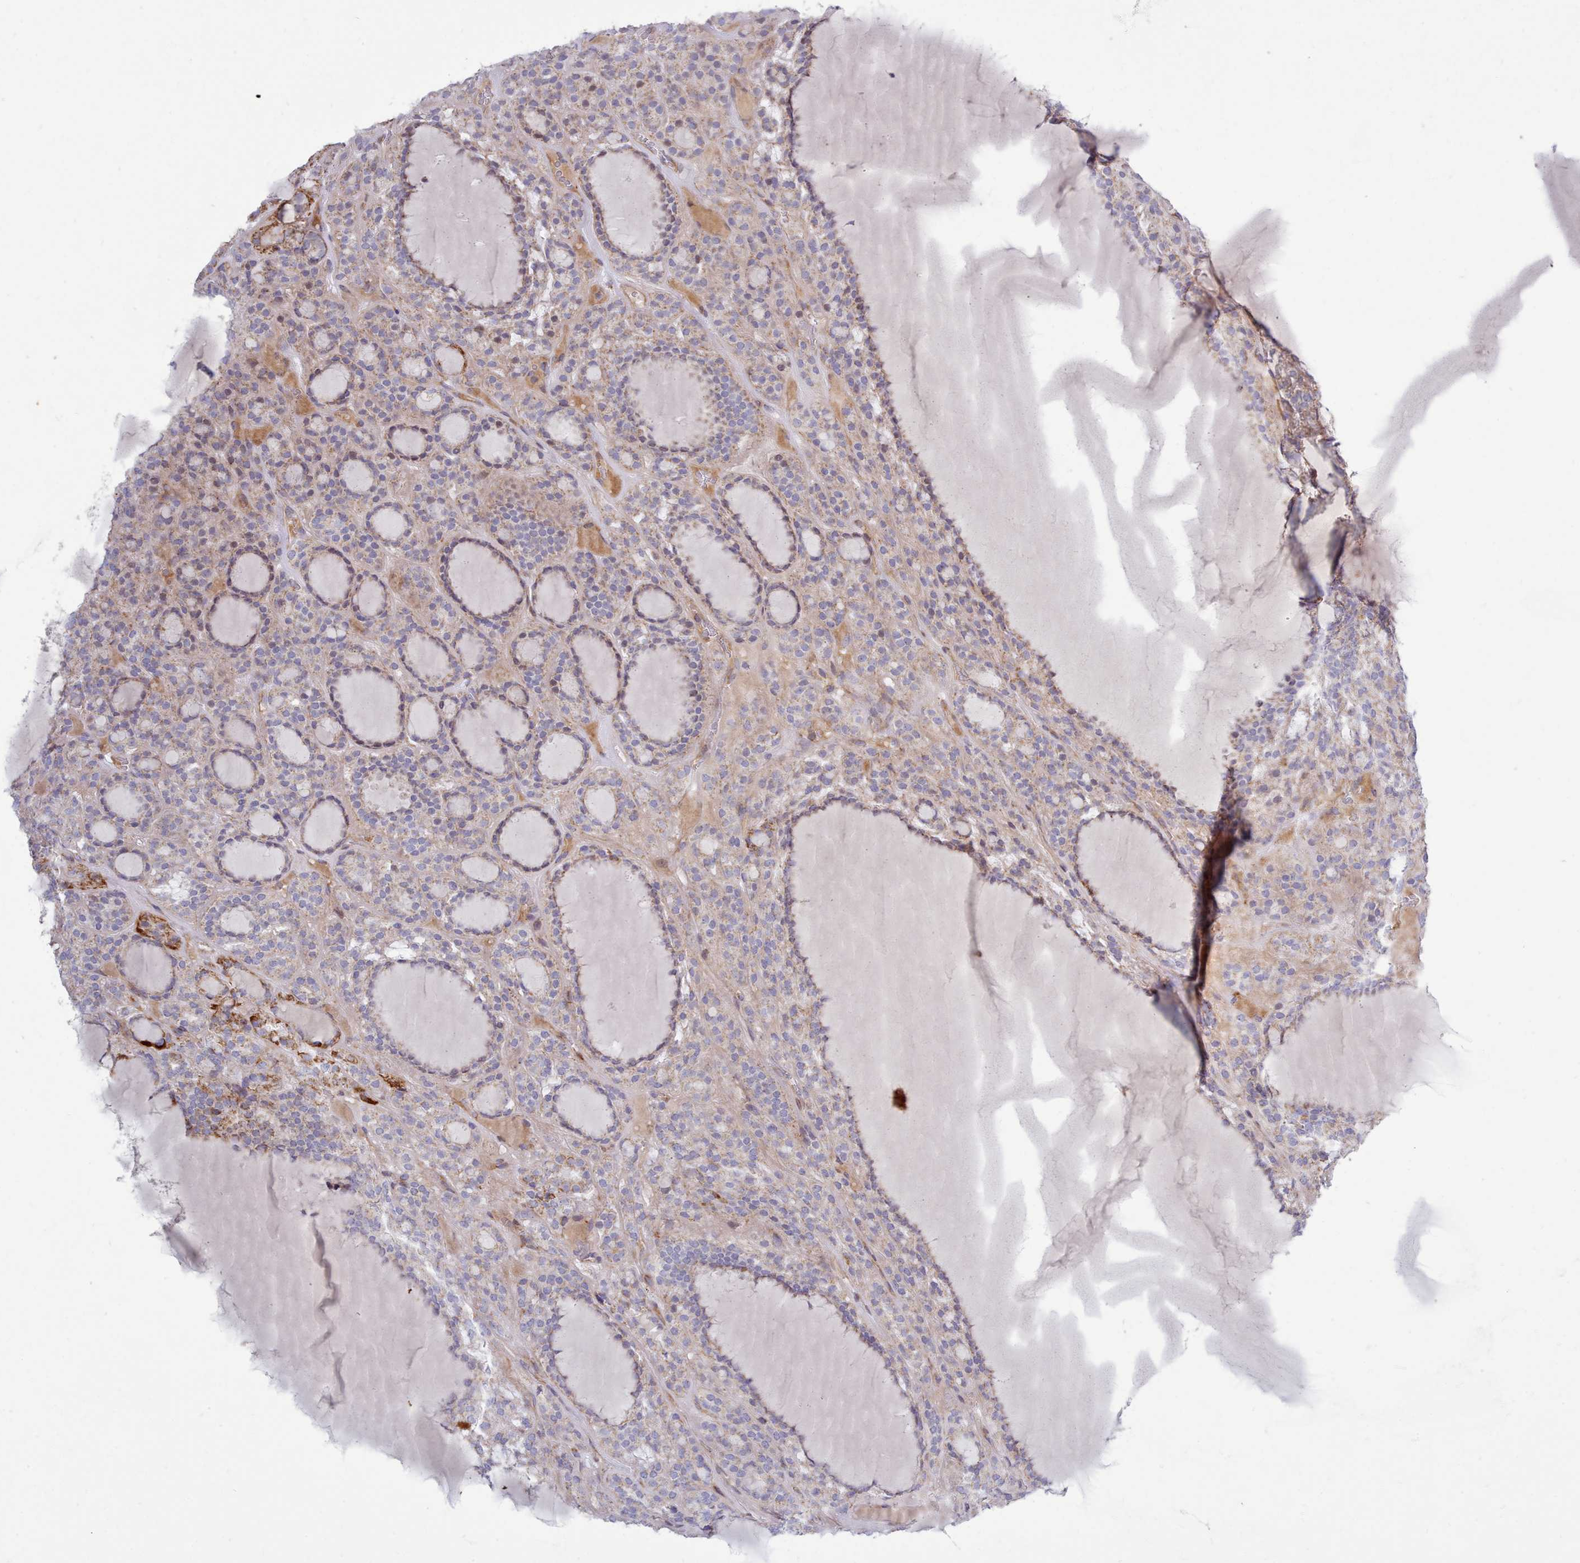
{"staining": {"intensity": "moderate", "quantity": "25%-75%", "location": "cytoplasmic/membranous"}, "tissue": "thyroid cancer", "cell_type": "Tumor cells", "image_type": "cancer", "snomed": [{"axis": "morphology", "description": "Follicular adenoma carcinoma, NOS"}, {"axis": "topography", "description": "Thyroid gland"}], "caption": "DAB (3,3'-diaminobenzidine) immunohistochemical staining of human thyroid cancer (follicular adenoma carcinoma) reveals moderate cytoplasmic/membranous protein expression in about 25%-75% of tumor cells. The staining is performed using DAB brown chromogen to label protein expression. The nuclei are counter-stained blue using hematoxylin.", "gene": "MRPL21", "patient": {"sex": "female", "age": 63}}